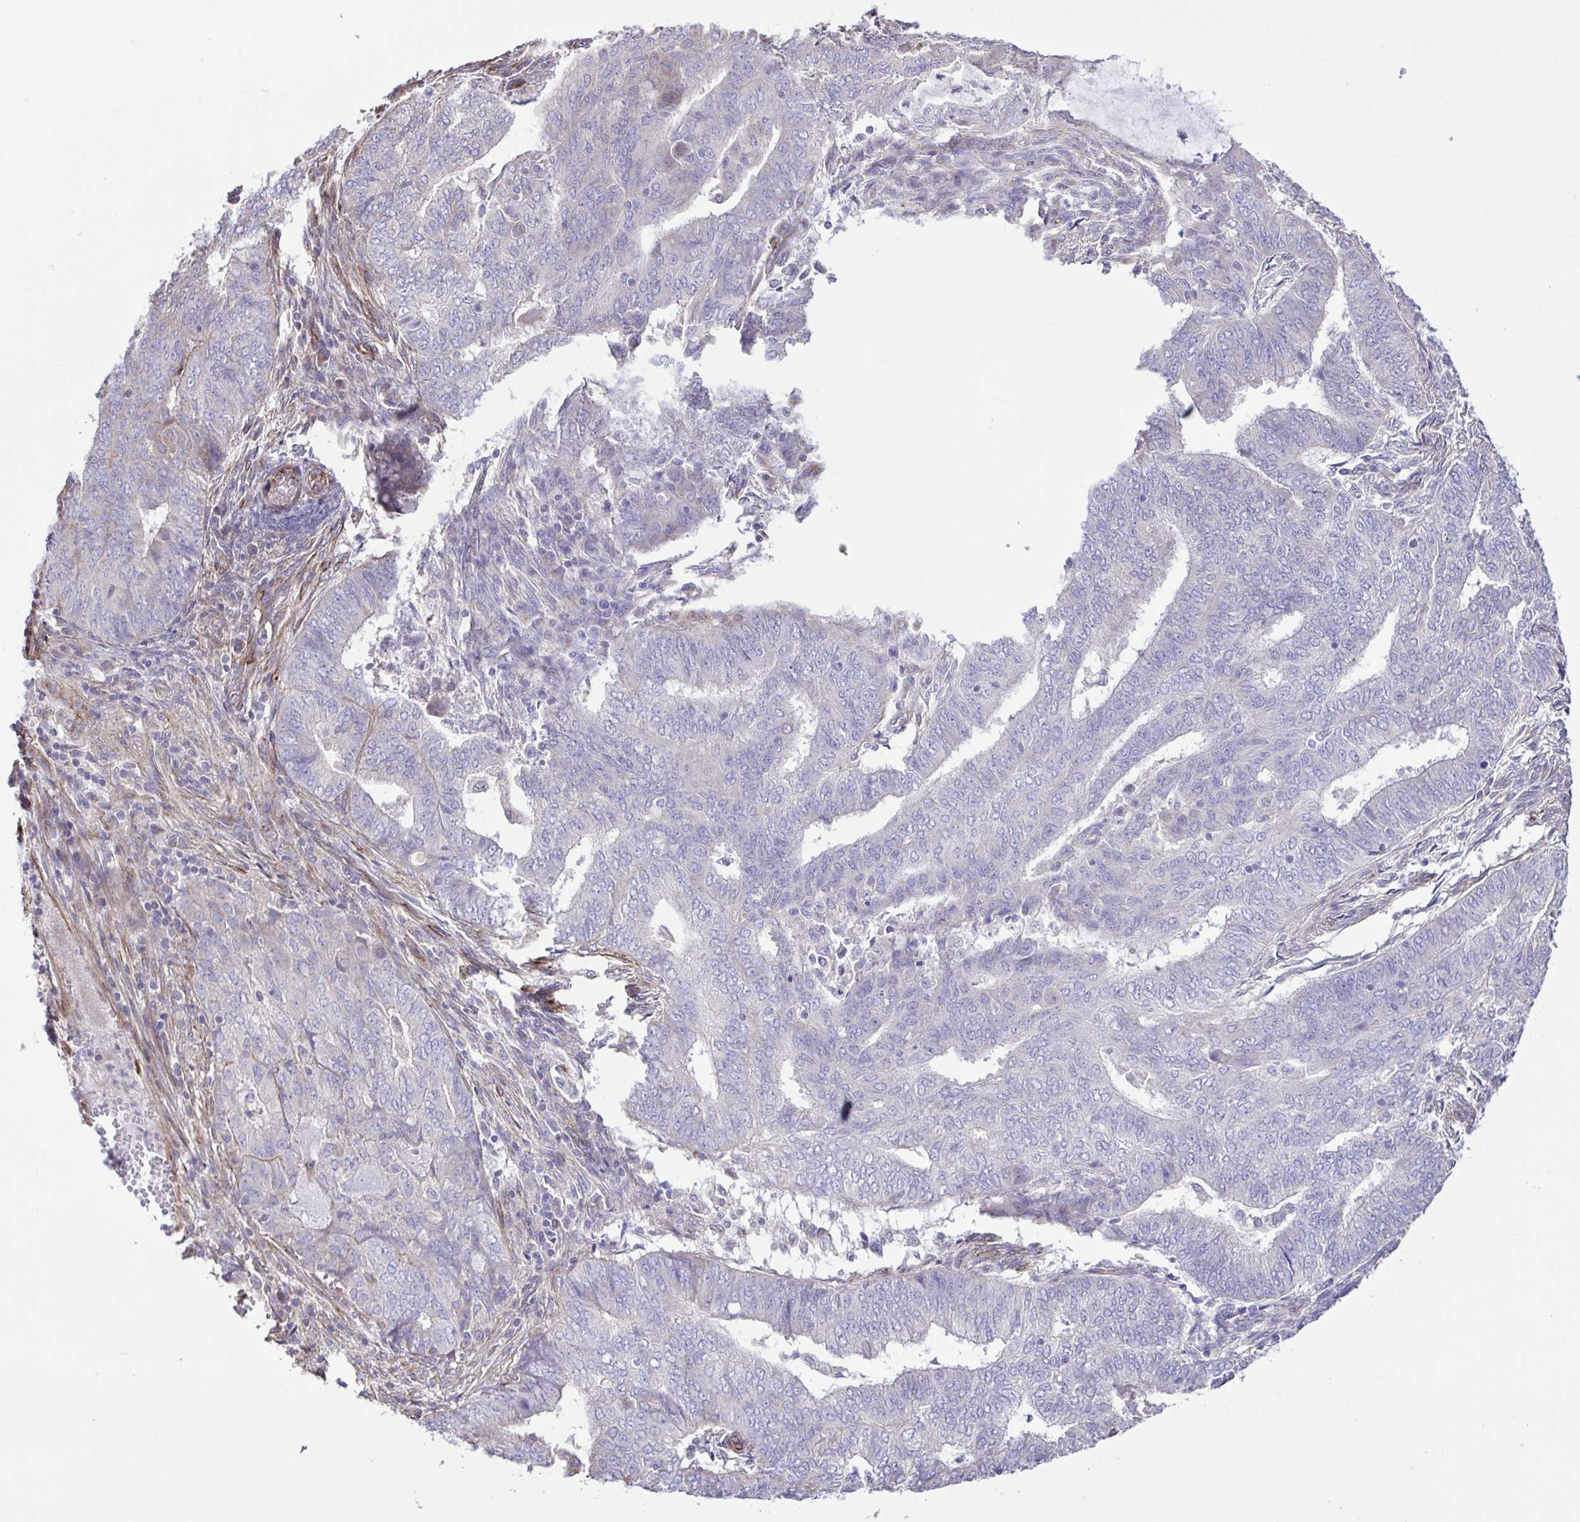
{"staining": {"intensity": "negative", "quantity": "none", "location": "none"}, "tissue": "endometrial cancer", "cell_type": "Tumor cells", "image_type": "cancer", "snomed": [{"axis": "morphology", "description": "Adenocarcinoma, NOS"}, {"axis": "topography", "description": "Endometrium"}], "caption": "Immunohistochemical staining of human adenocarcinoma (endometrial) exhibits no significant staining in tumor cells. (Stains: DAB (3,3'-diaminobenzidine) immunohistochemistry with hematoxylin counter stain, Microscopy: brightfield microscopy at high magnification).", "gene": "FLT1", "patient": {"sex": "female", "age": 62}}